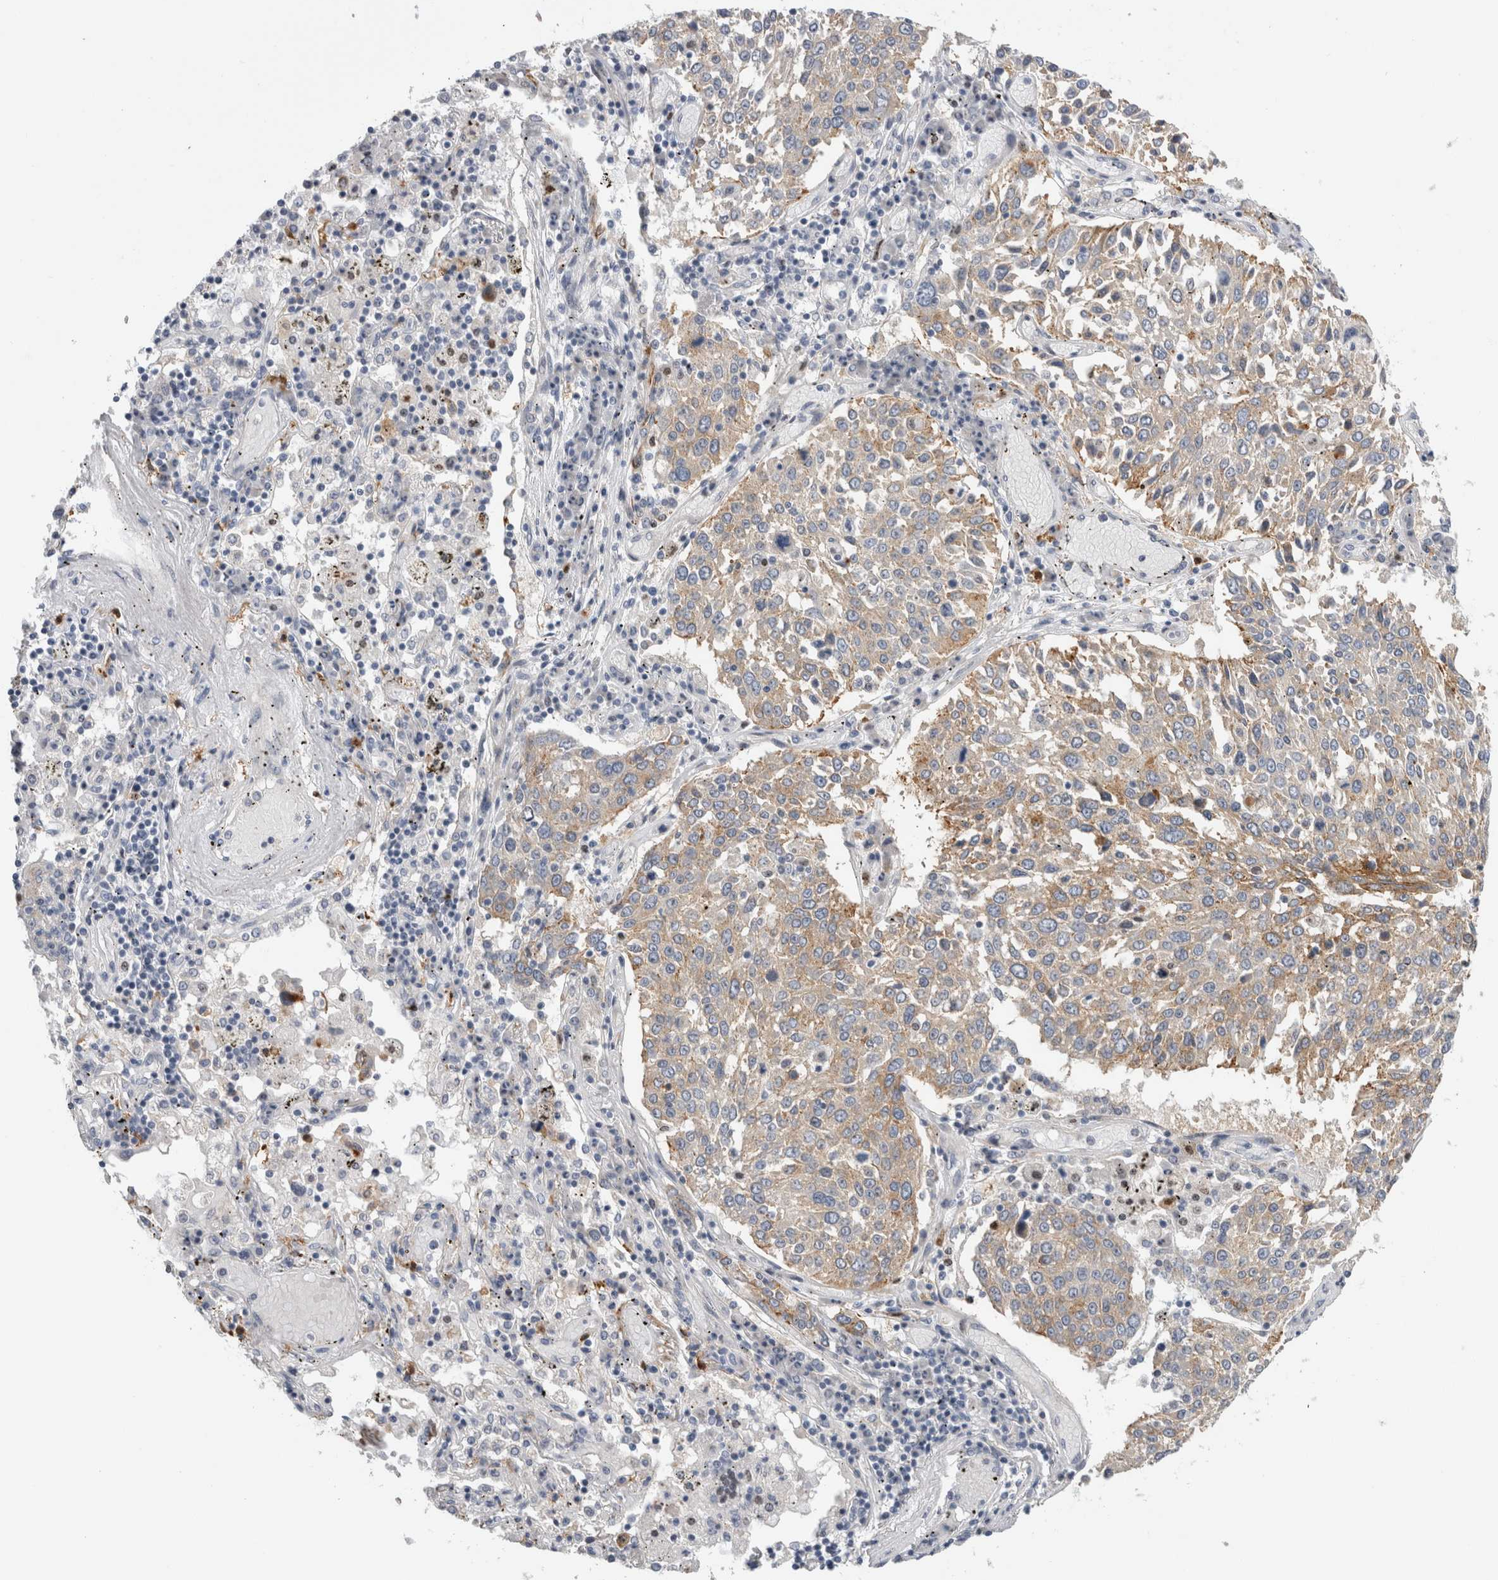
{"staining": {"intensity": "weak", "quantity": ">75%", "location": "cytoplasmic/membranous"}, "tissue": "lung cancer", "cell_type": "Tumor cells", "image_type": "cancer", "snomed": [{"axis": "morphology", "description": "Squamous cell carcinoma, NOS"}, {"axis": "topography", "description": "Lung"}], "caption": "This is an image of IHC staining of lung cancer (squamous cell carcinoma), which shows weak expression in the cytoplasmic/membranous of tumor cells.", "gene": "SLC20A2", "patient": {"sex": "male", "age": 65}}